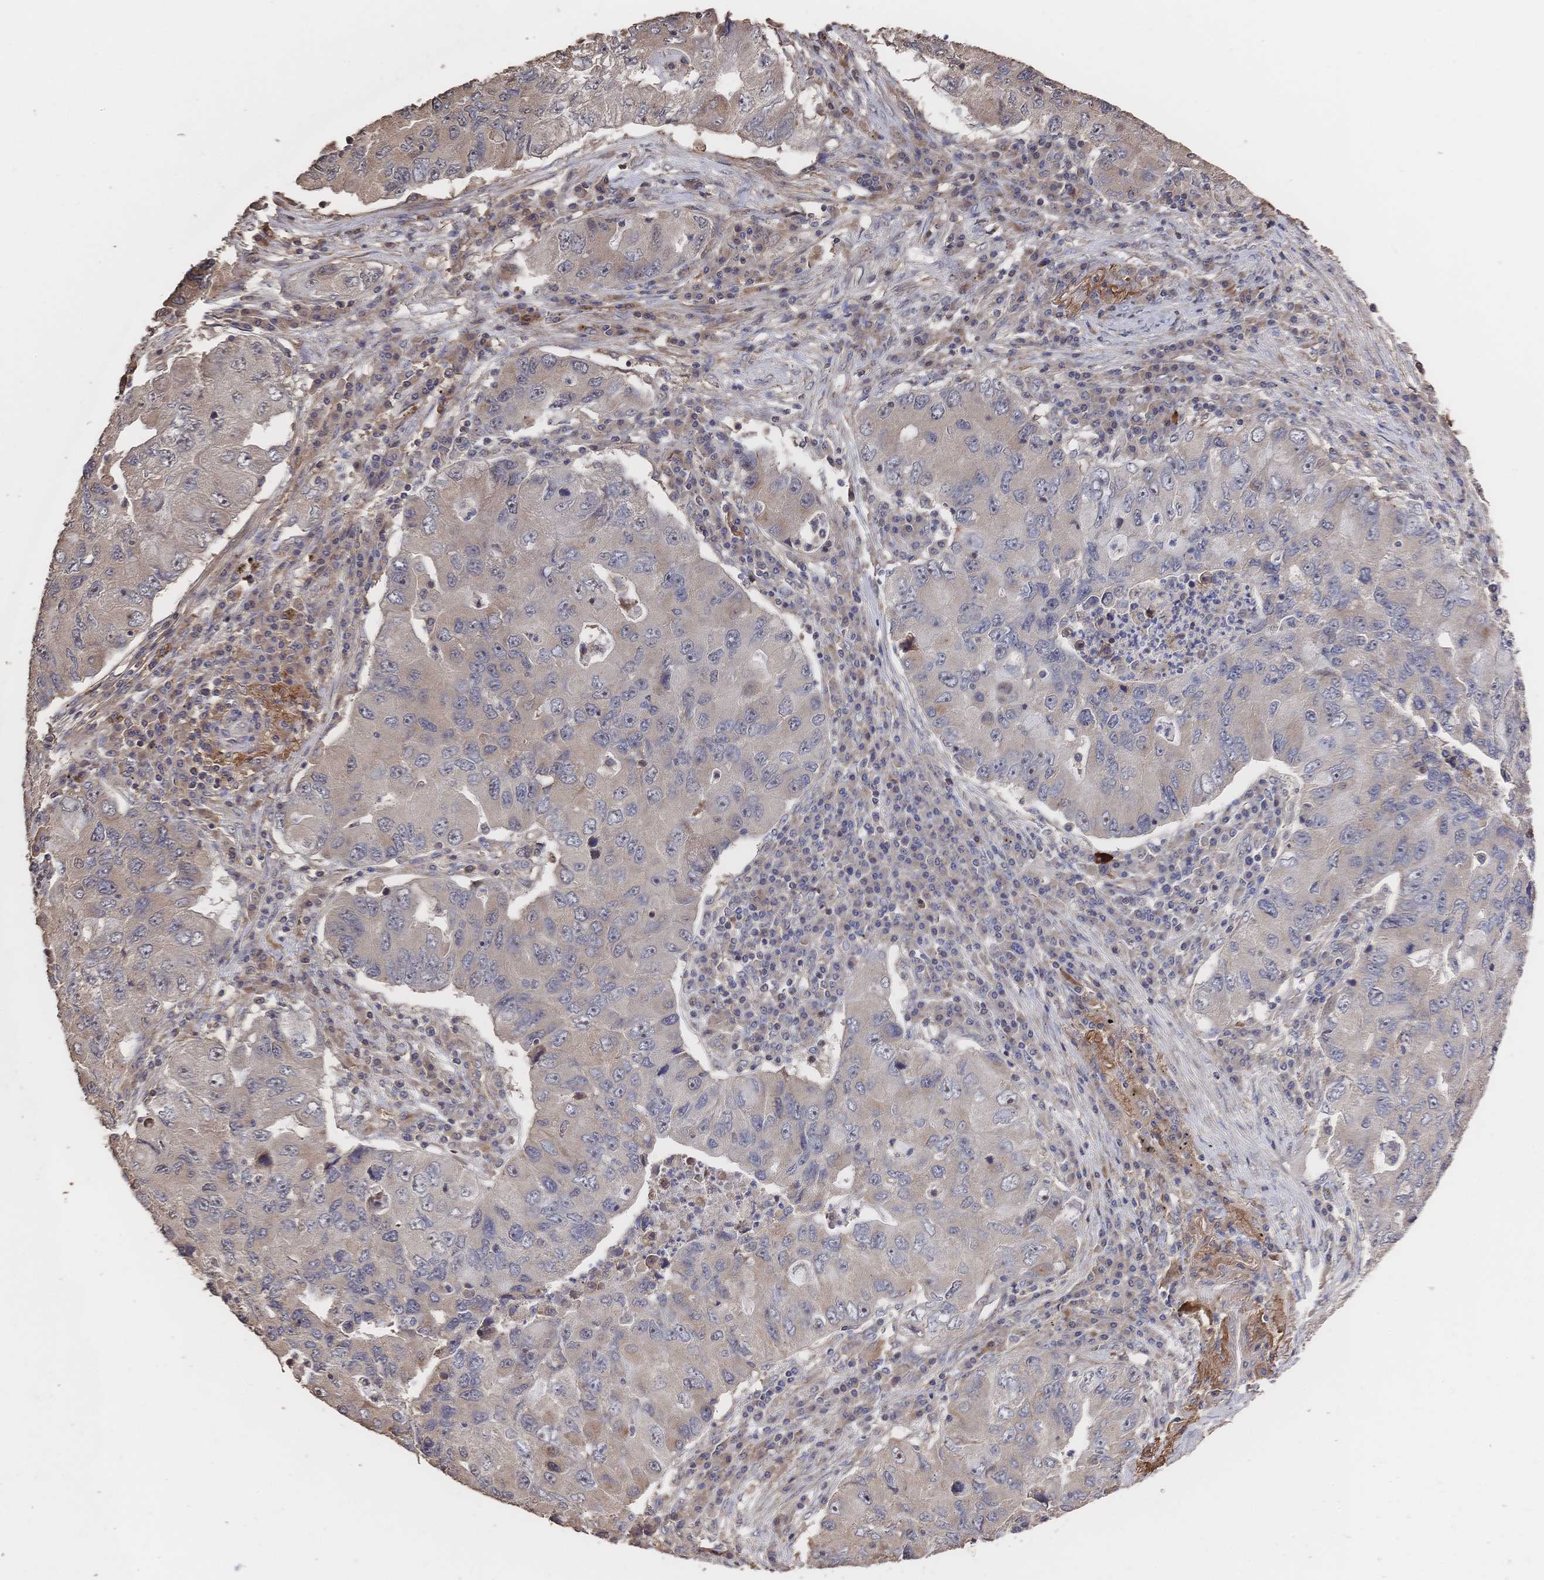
{"staining": {"intensity": "negative", "quantity": "none", "location": "none"}, "tissue": "lung cancer", "cell_type": "Tumor cells", "image_type": "cancer", "snomed": [{"axis": "morphology", "description": "Adenocarcinoma, NOS"}, {"axis": "morphology", "description": "Adenocarcinoma, metastatic, NOS"}, {"axis": "topography", "description": "Lymph node"}, {"axis": "topography", "description": "Lung"}], "caption": "This image is of metastatic adenocarcinoma (lung) stained with immunohistochemistry (IHC) to label a protein in brown with the nuclei are counter-stained blue. There is no staining in tumor cells.", "gene": "DNAJA4", "patient": {"sex": "female", "age": 54}}